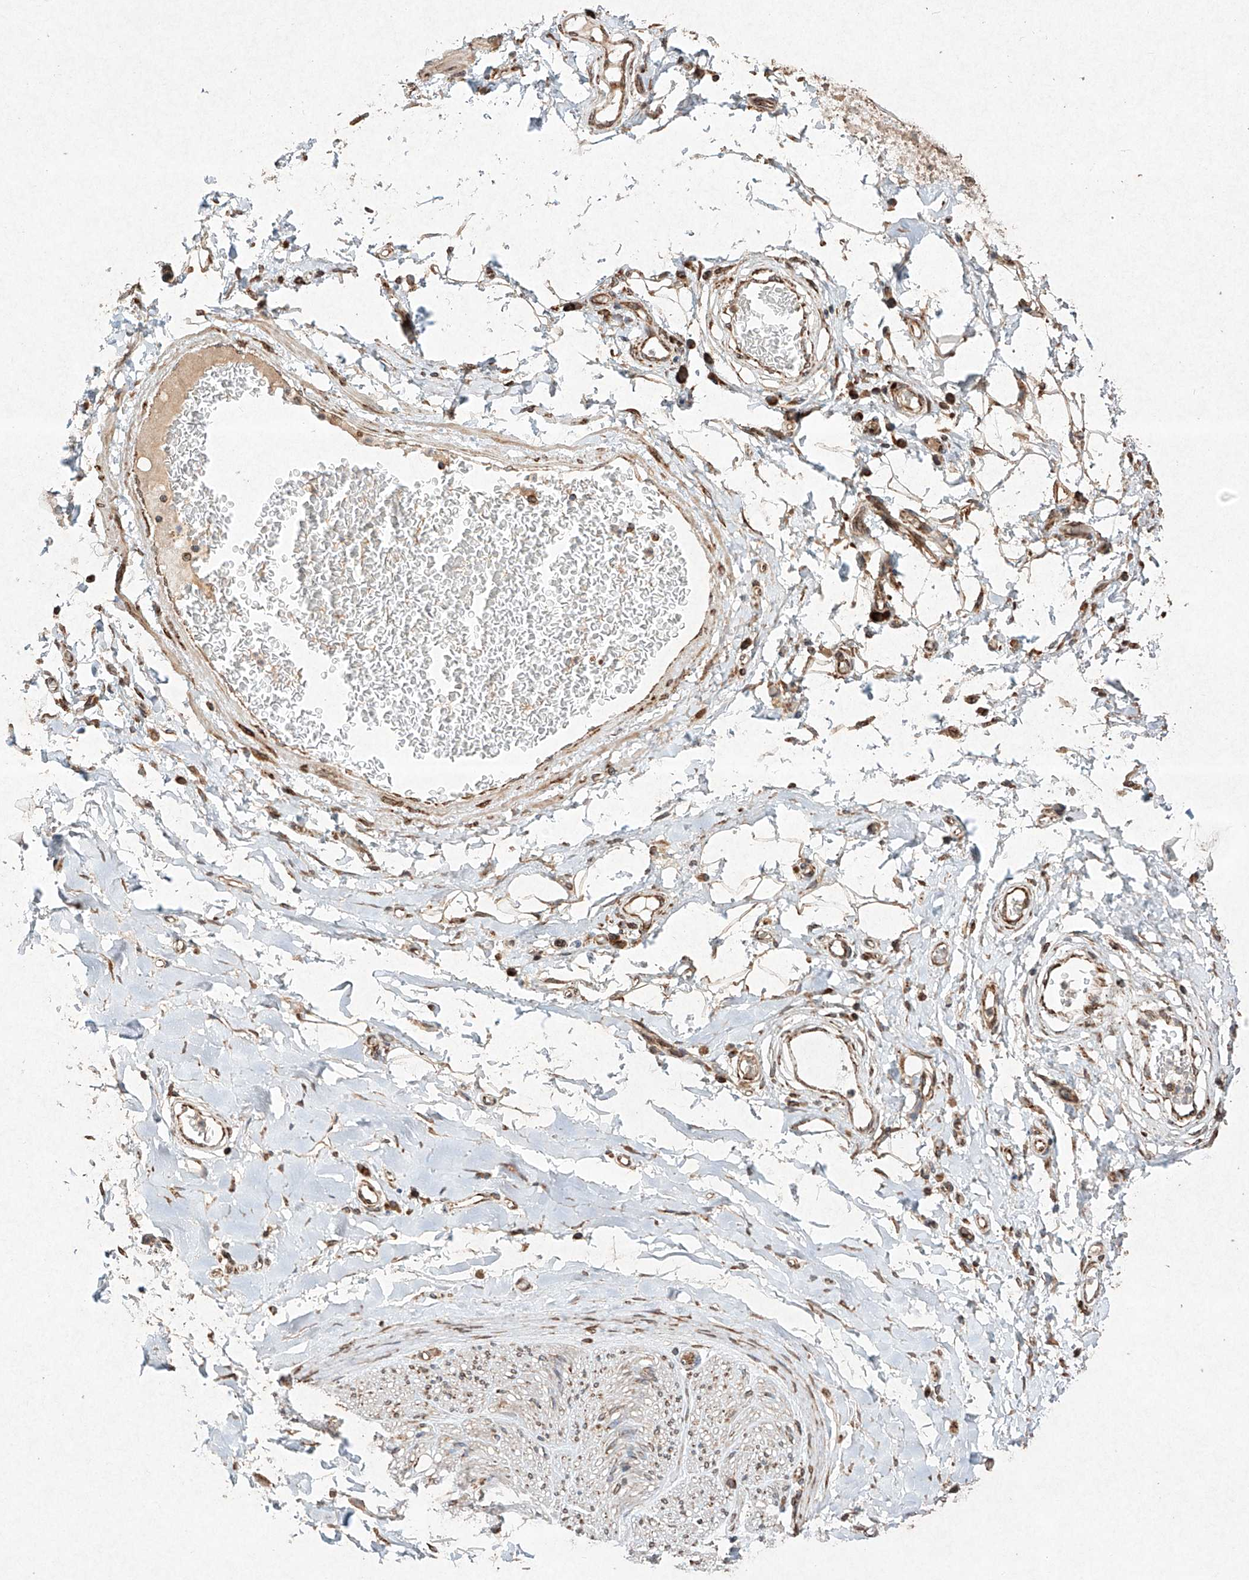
{"staining": {"intensity": "moderate", "quantity": ">75%", "location": "cytoplasmic/membranous"}, "tissue": "adipose tissue", "cell_type": "Adipocytes", "image_type": "normal", "snomed": [{"axis": "morphology", "description": "Normal tissue, NOS"}, {"axis": "morphology", "description": "Adenocarcinoma, NOS"}, {"axis": "topography", "description": "Stomach, upper"}, {"axis": "topography", "description": "Peripheral nerve tissue"}], "caption": "IHC photomicrograph of benign human adipose tissue stained for a protein (brown), which reveals medium levels of moderate cytoplasmic/membranous positivity in approximately >75% of adipocytes.", "gene": "SEMA3B", "patient": {"sex": "male", "age": 62}}